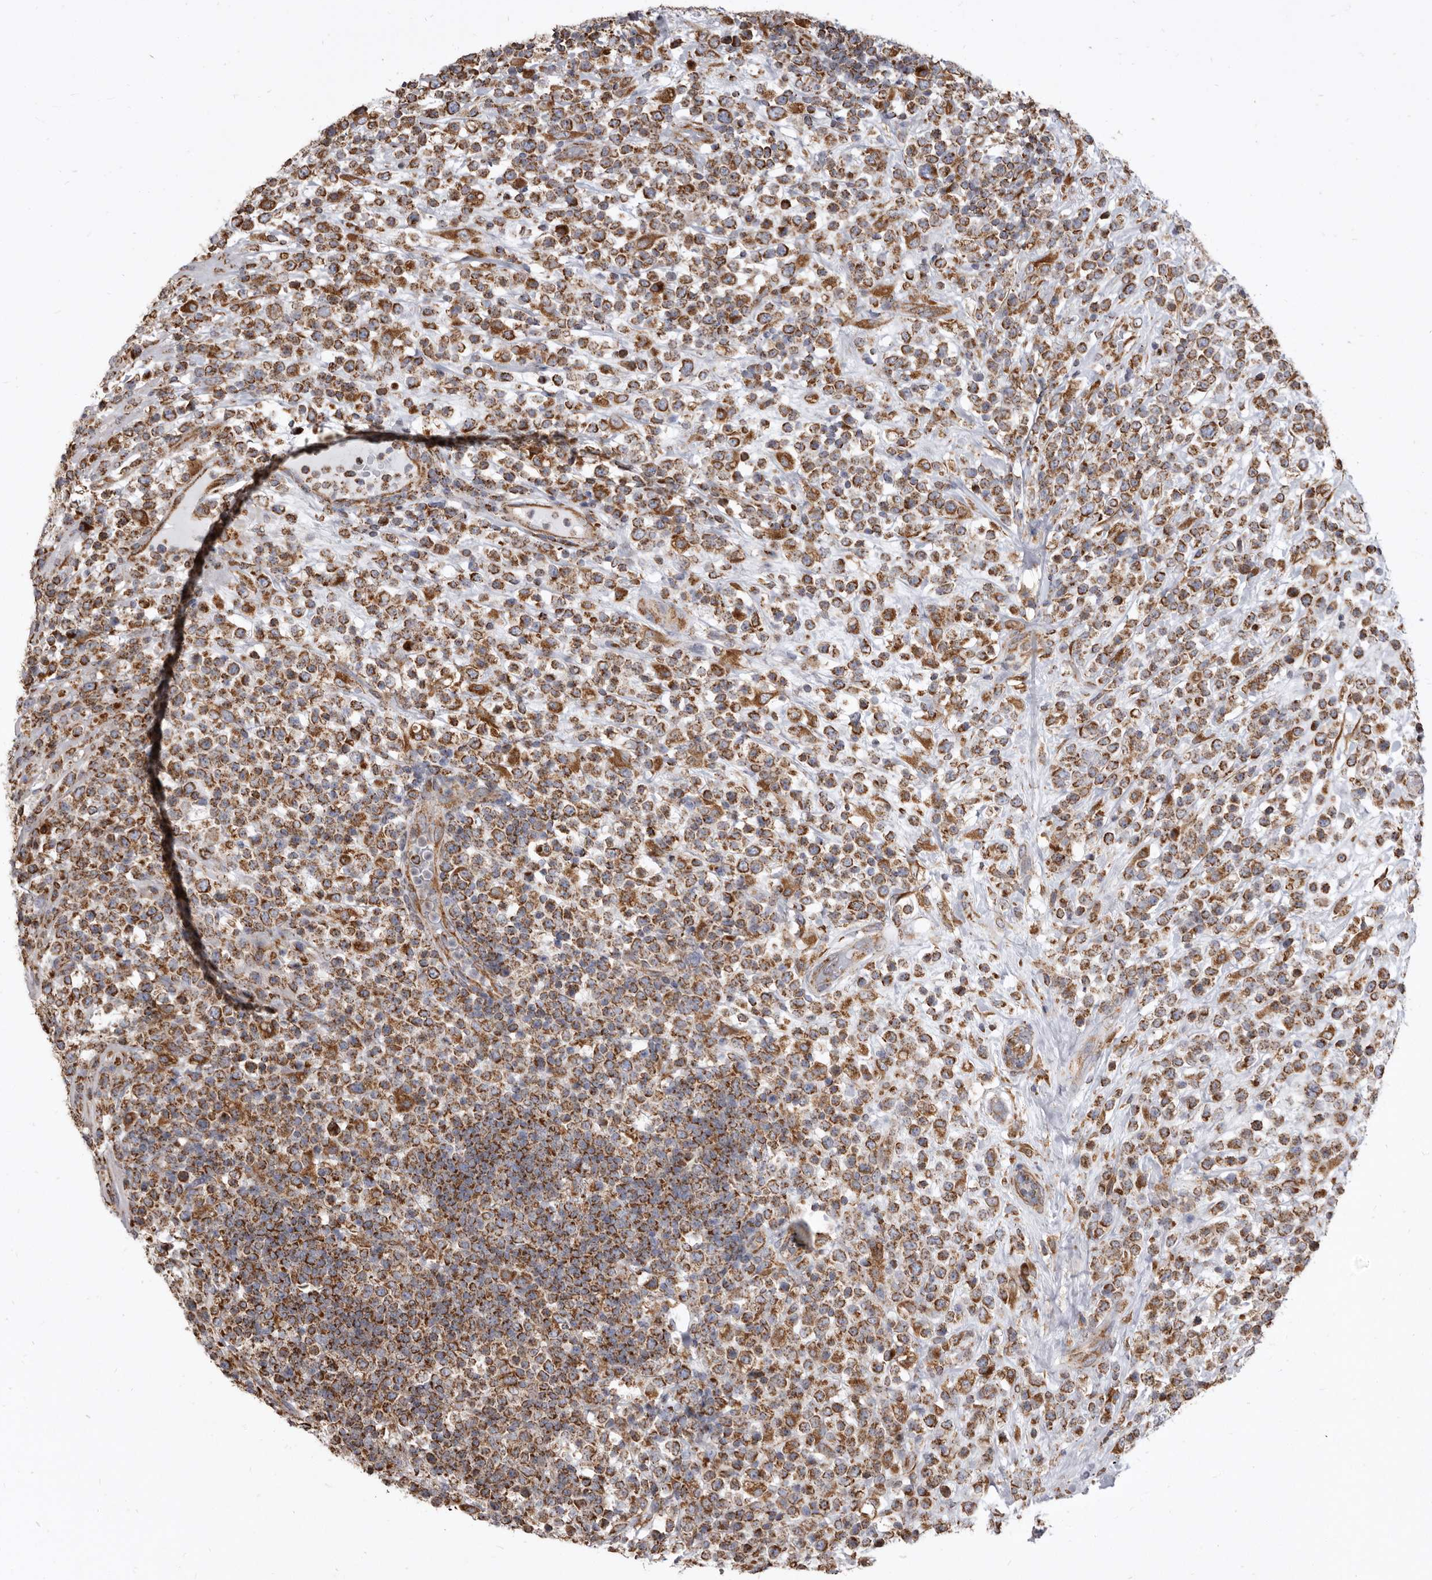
{"staining": {"intensity": "strong", "quantity": ">75%", "location": "cytoplasmic/membranous"}, "tissue": "lymphoma", "cell_type": "Tumor cells", "image_type": "cancer", "snomed": [{"axis": "morphology", "description": "Malignant lymphoma, non-Hodgkin's type, High grade"}, {"axis": "topography", "description": "Colon"}], "caption": "A histopathology image of high-grade malignant lymphoma, non-Hodgkin's type stained for a protein shows strong cytoplasmic/membranous brown staining in tumor cells.", "gene": "CDK5RAP3", "patient": {"sex": "female", "age": 53}}